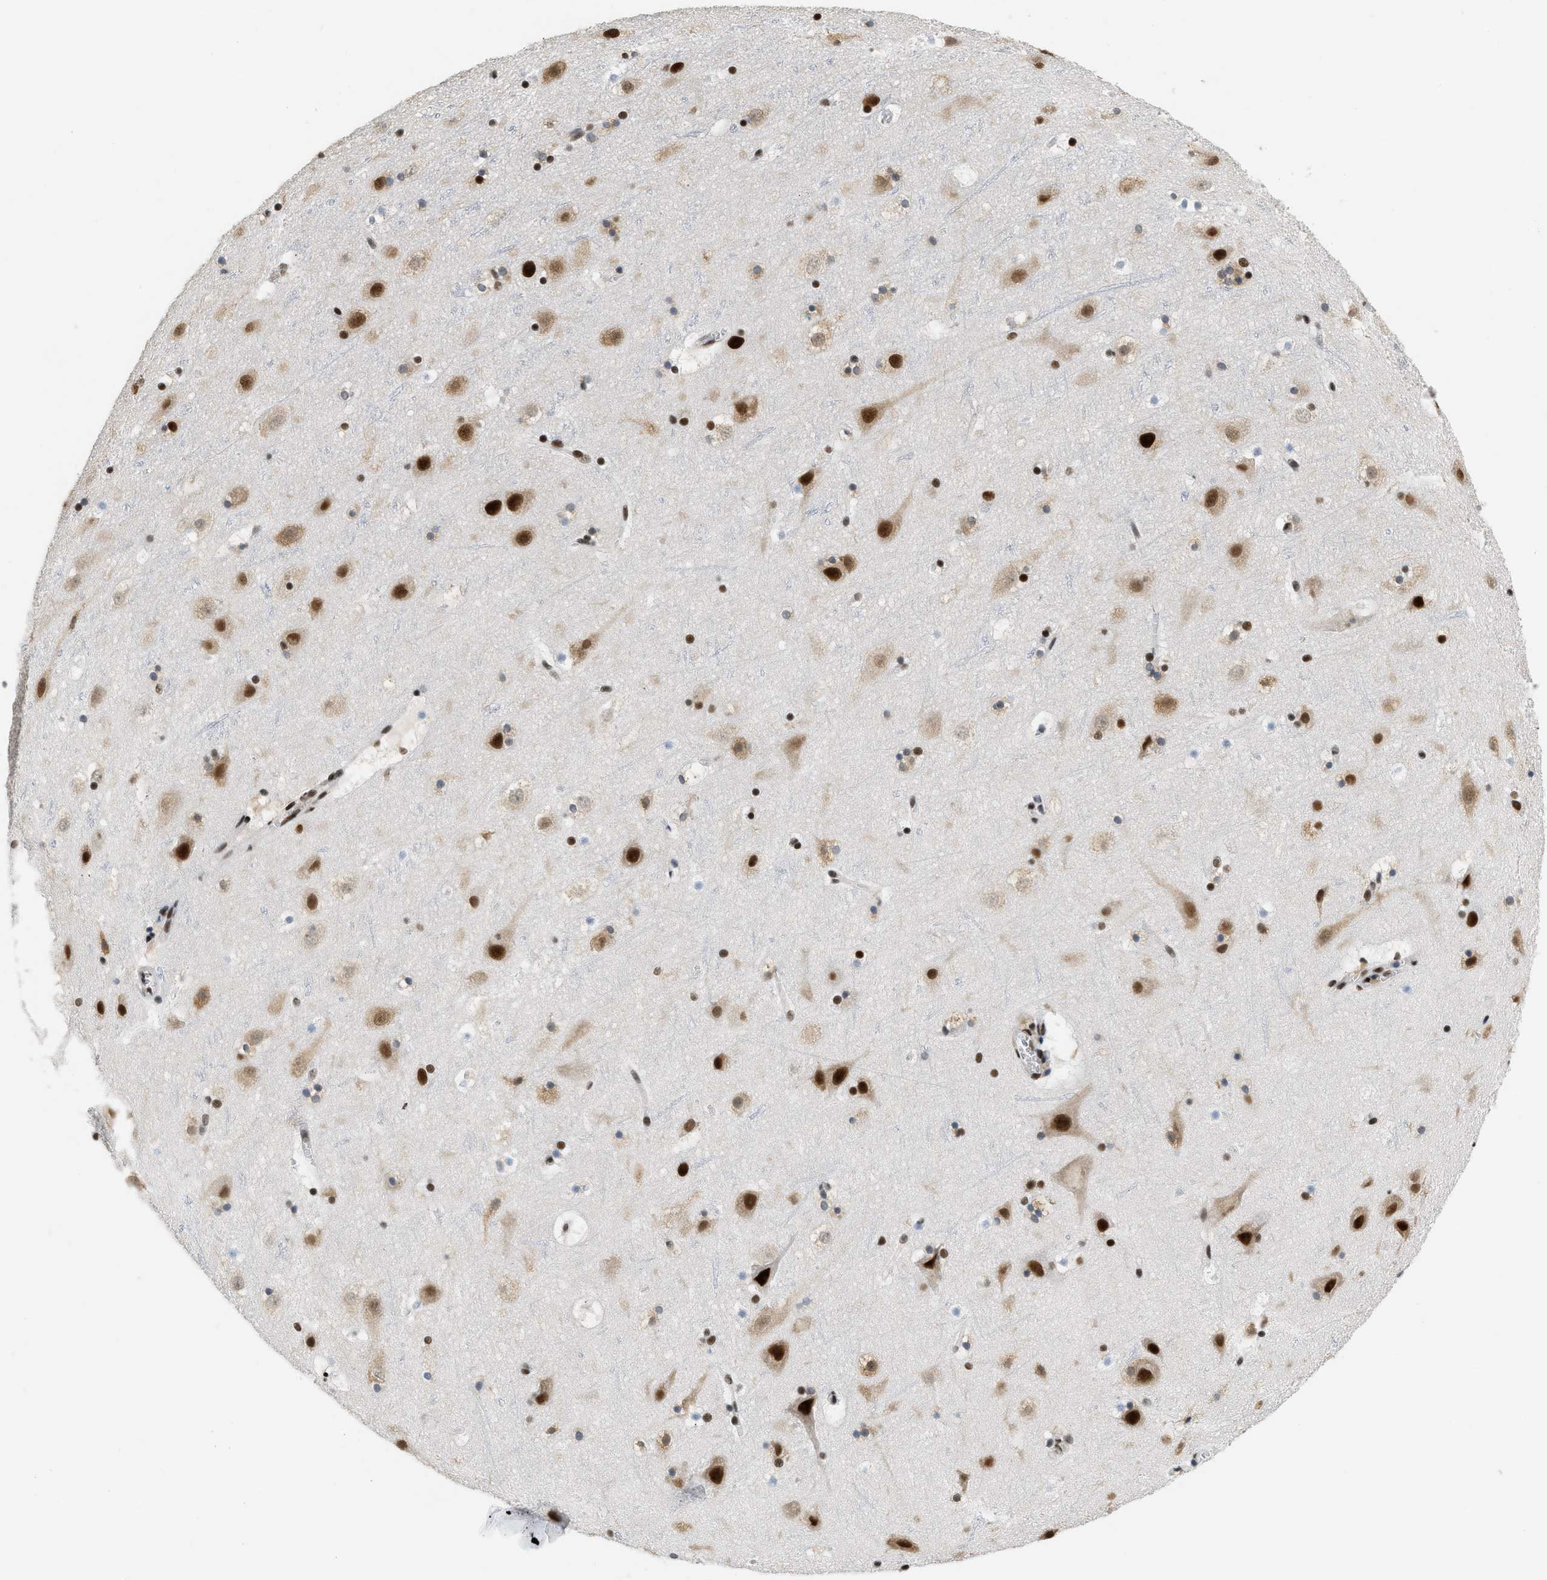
{"staining": {"intensity": "strong", "quantity": ">75%", "location": "nuclear"}, "tissue": "cerebral cortex", "cell_type": "Endothelial cells", "image_type": "normal", "snomed": [{"axis": "morphology", "description": "Normal tissue, NOS"}, {"axis": "topography", "description": "Cerebral cortex"}], "caption": "Cerebral cortex stained for a protein (brown) exhibits strong nuclear positive positivity in about >75% of endothelial cells.", "gene": "SMARCB1", "patient": {"sex": "male", "age": 45}}